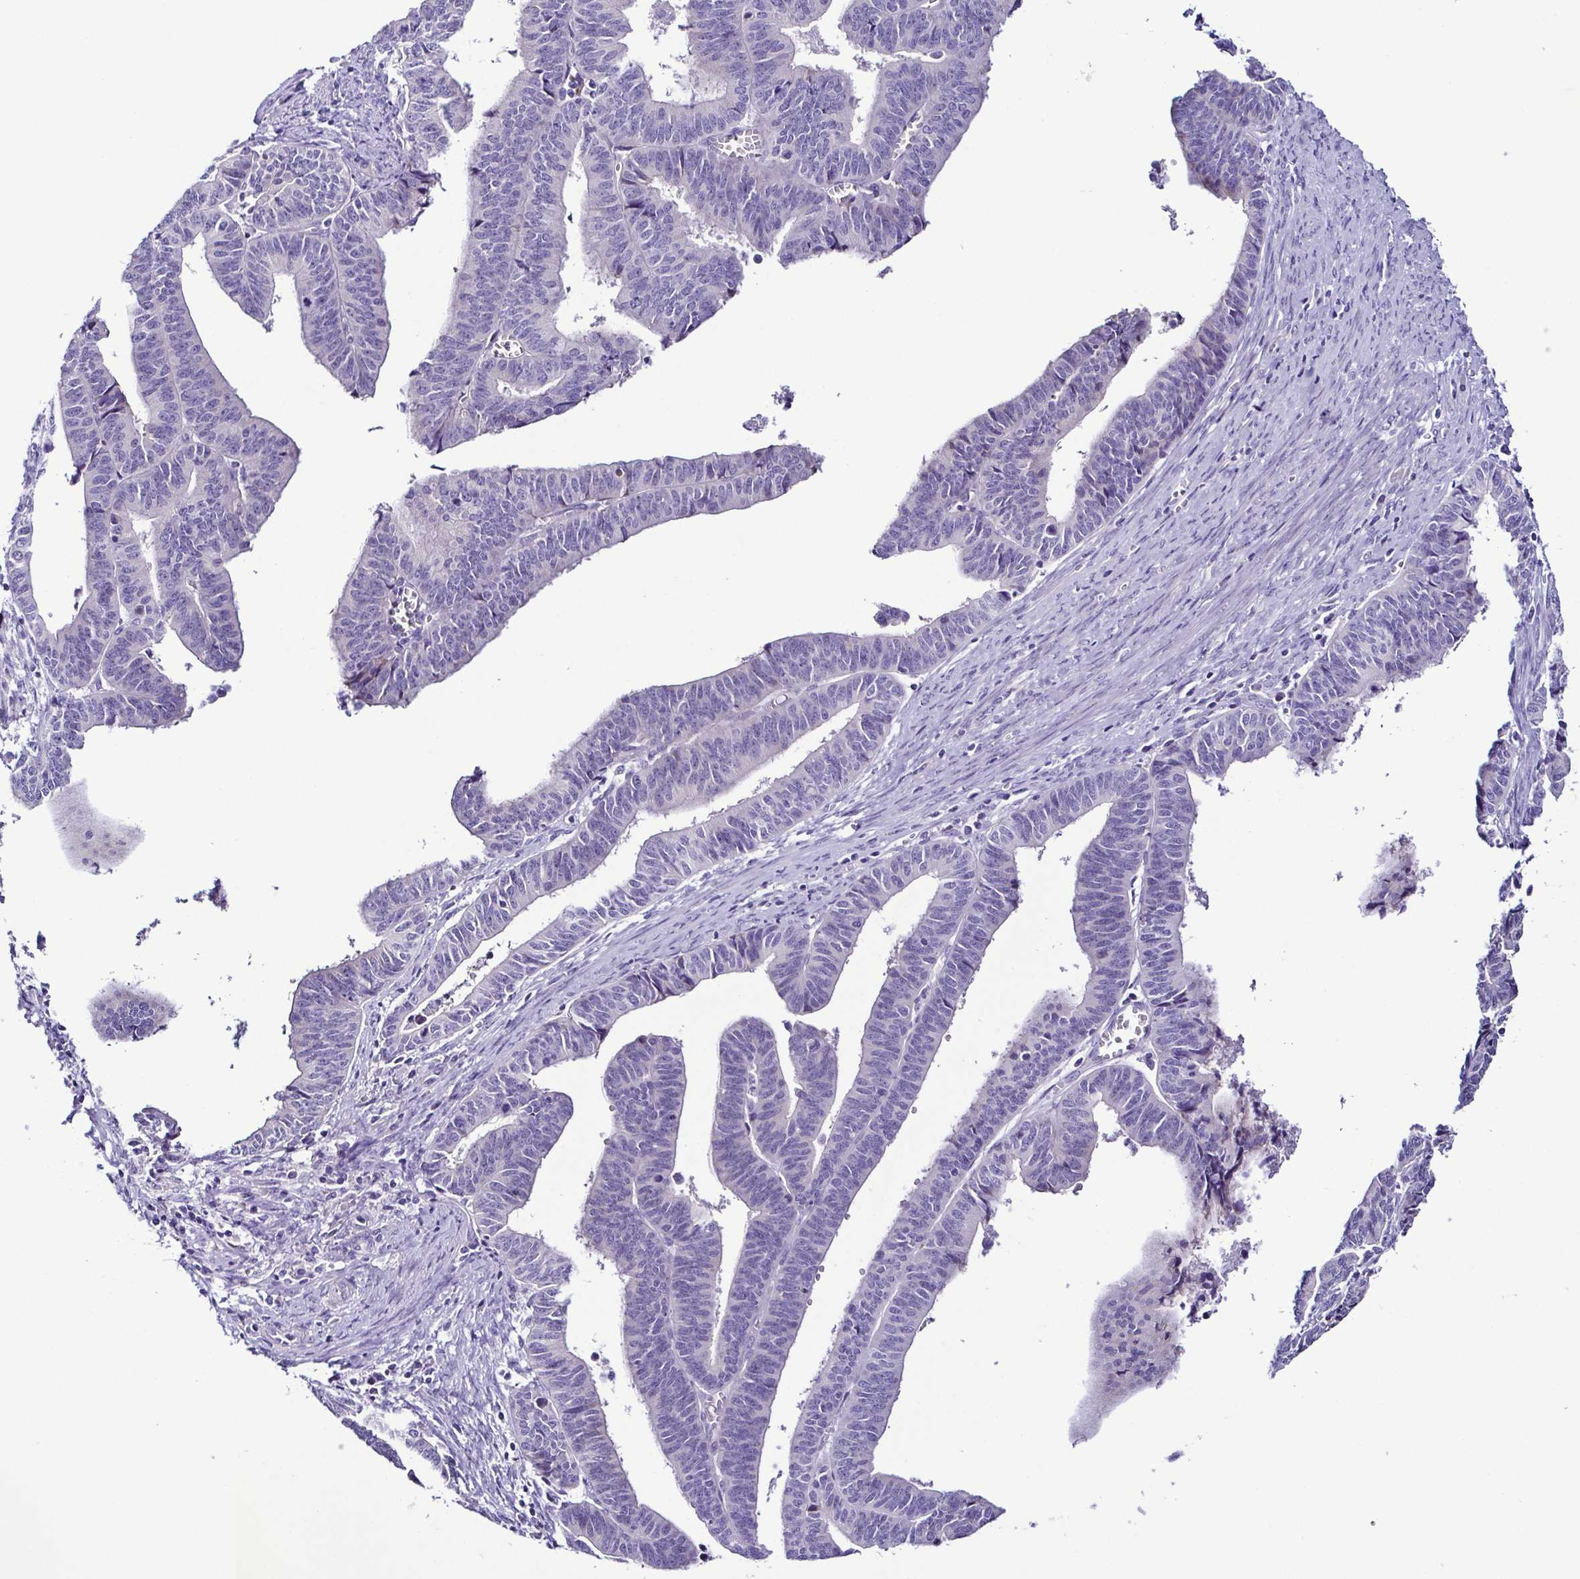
{"staining": {"intensity": "negative", "quantity": "none", "location": "none"}, "tissue": "endometrial cancer", "cell_type": "Tumor cells", "image_type": "cancer", "snomed": [{"axis": "morphology", "description": "Adenocarcinoma, NOS"}, {"axis": "topography", "description": "Endometrium"}], "caption": "Tumor cells are negative for brown protein staining in endometrial cancer (adenocarcinoma). (Stains: DAB immunohistochemistry with hematoxylin counter stain, Microscopy: brightfield microscopy at high magnification).", "gene": "SRL", "patient": {"sex": "female", "age": 65}}